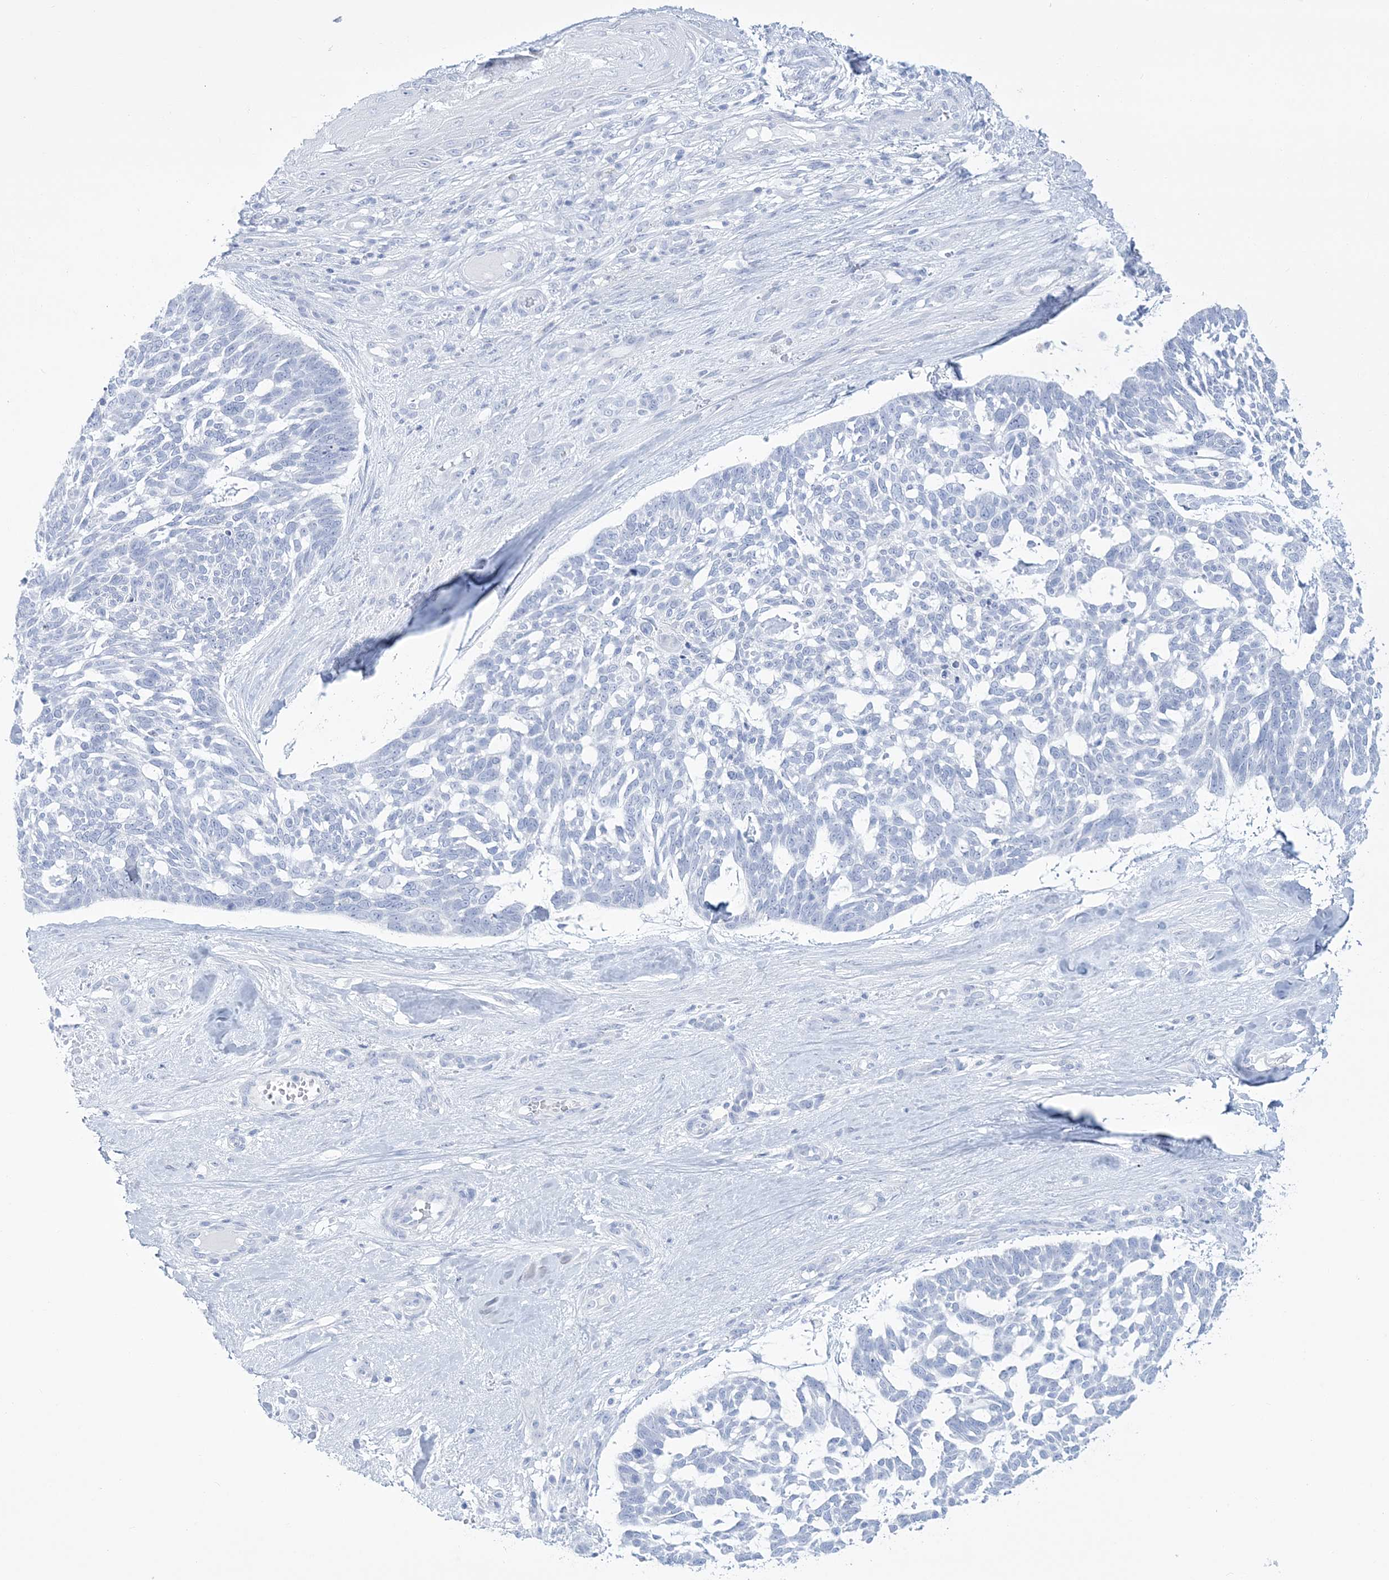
{"staining": {"intensity": "negative", "quantity": "none", "location": "none"}, "tissue": "skin cancer", "cell_type": "Tumor cells", "image_type": "cancer", "snomed": [{"axis": "morphology", "description": "Basal cell carcinoma"}, {"axis": "topography", "description": "Skin"}], "caption": "Immunohistochemistry (IHC) histopathology image of neoplastic tissue: skin cancer (basal cell carcinoma) stained with DAB (3,3'-diaminobenzidine) exhibits no significant protein expression in tumor cells.", "gene": "RBP2", "patient": {"sex": "male", "age": 88}}